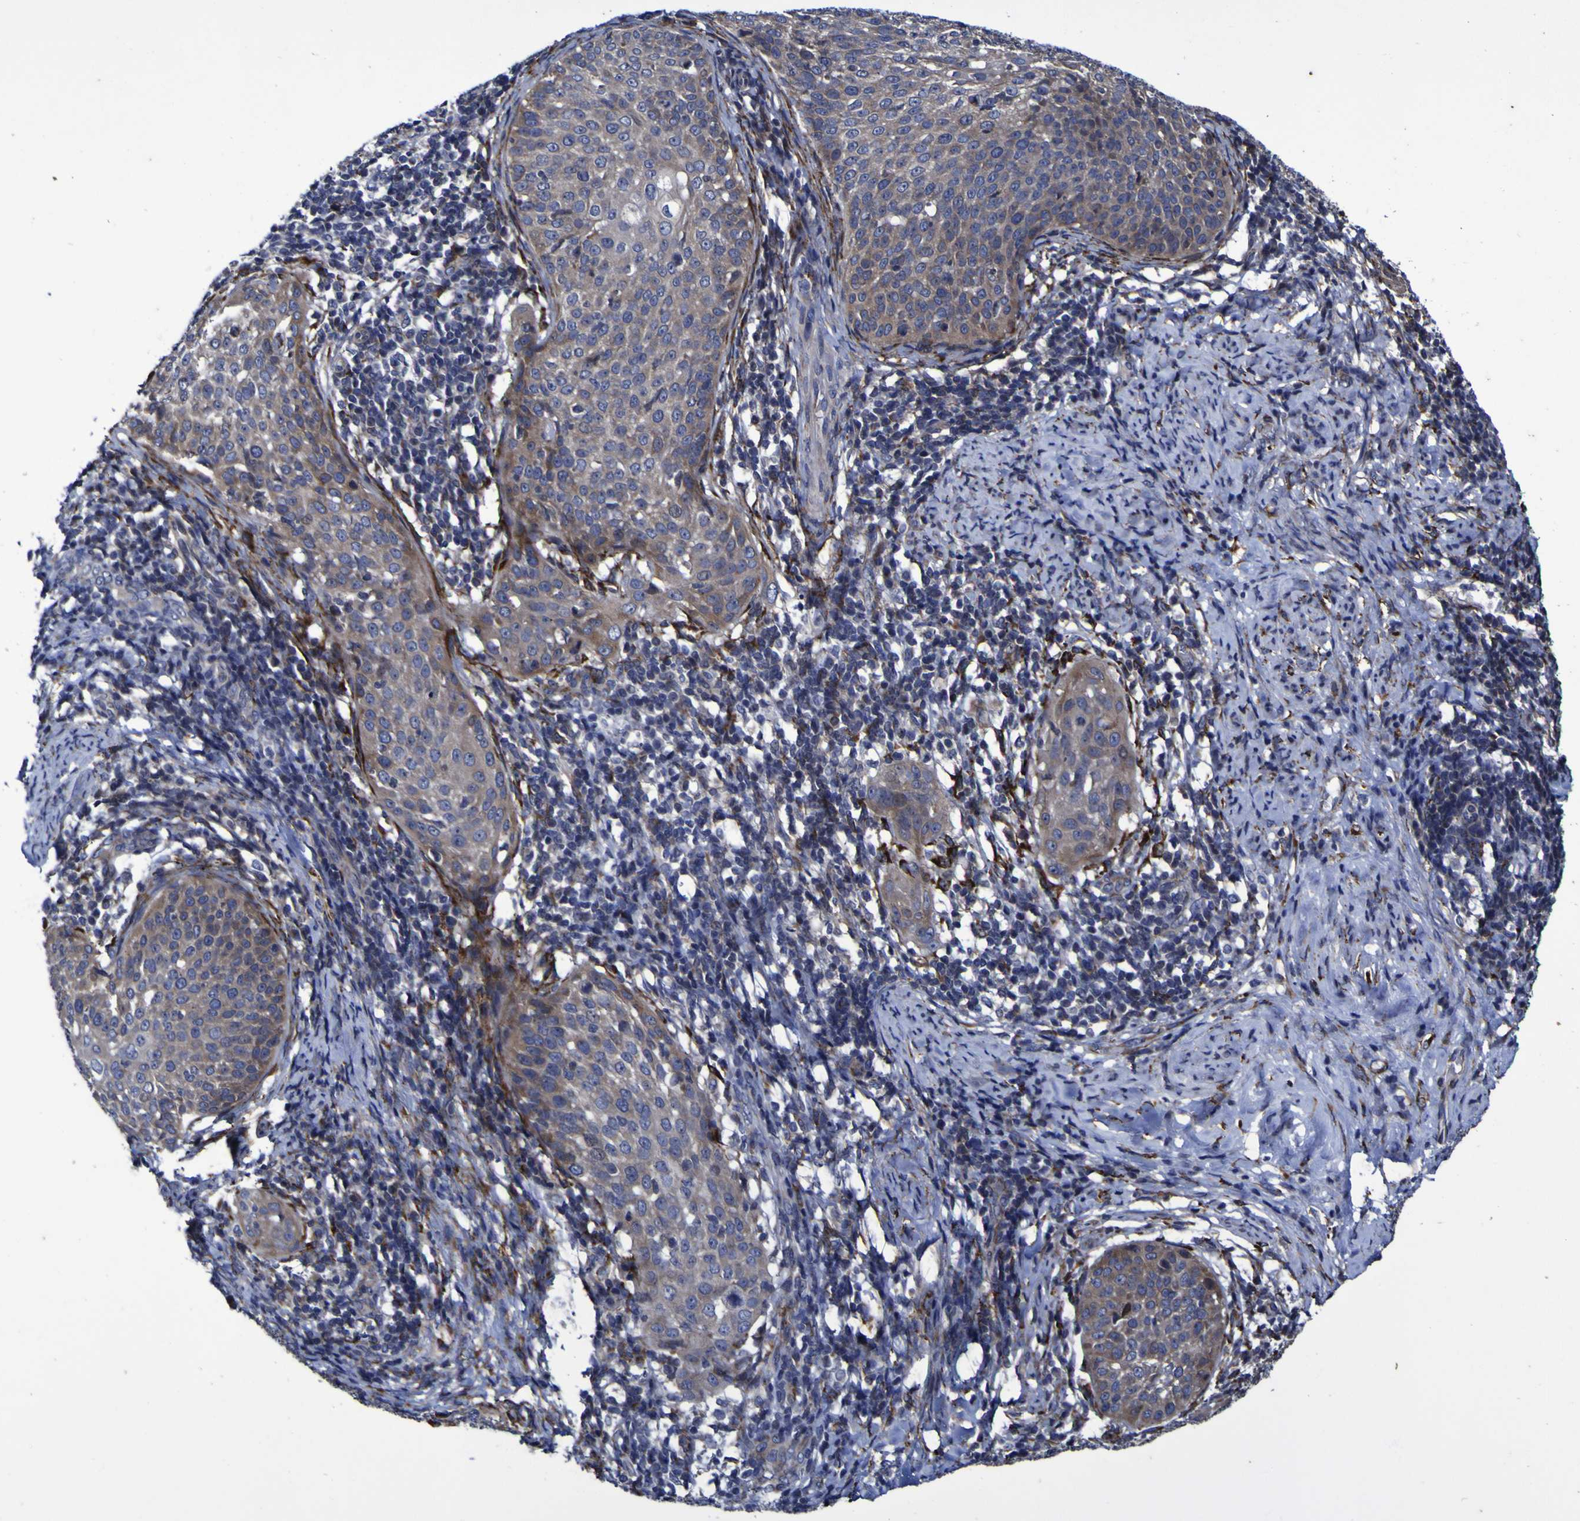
{"staining": {"intensity": "weak", "quantity": "25%-75%", "location": "cytoplasmic/membranous"}, "tissue": "cervical cancer", "cell_type": "Tumor cells", "image_type": "cancer", "snomed": [{"axis": "morphology", "description": "Squamous cell carcinoma, NOS"}, {"axis": "topography", "description": "Cervix"}], "caption": "Cervical squamous cell carcinoma stained for a protein (brown) displays weak cytoplasmic/membranous positive staining in approximately 25%-75% of tumor cells.", "gene": "P3H1", "patient": {"sex": "female", "age": 51}}